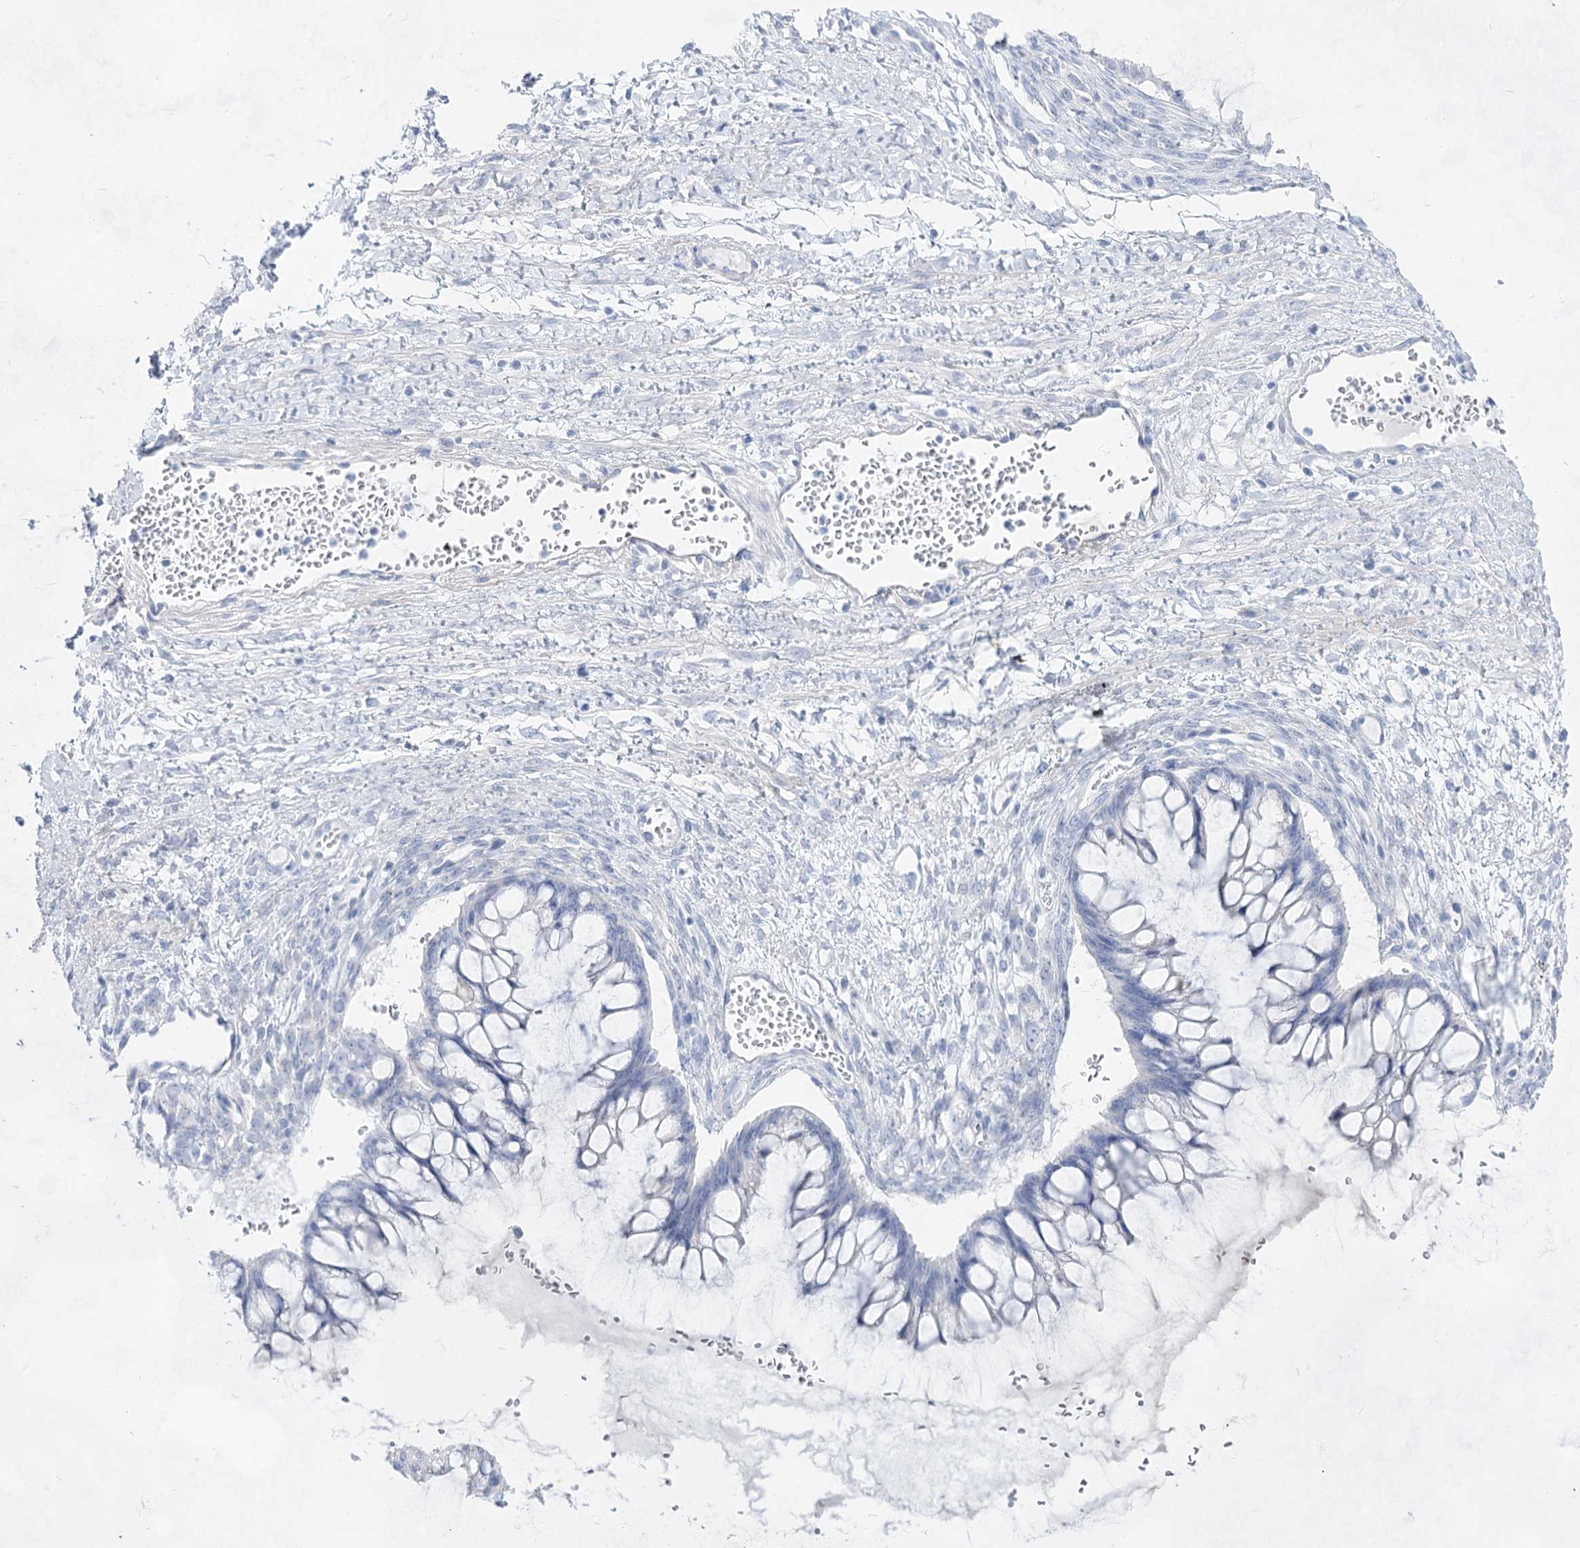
{"staining": {"intensity": "negative", "quantity": "none", "location": "none"}, "tissue": "ovarian cancer", "cell_type": "Tumor cells", "image_type": "cancer", "snomed": [{"axis": "morphology", "description": "Cystadenocarcinoma, mucinous, NOS"}, {"axis": "topography", "description": "Ovary"}], "caption": "An immunohistochemistry (IHC) image of ovarian cancer is shown. There is no staining in tumor cells of ovarian cancer. Nuclei are stained in blue.", "gene": "ACRV1", "patient": {"sex": "female", "age": 73}}